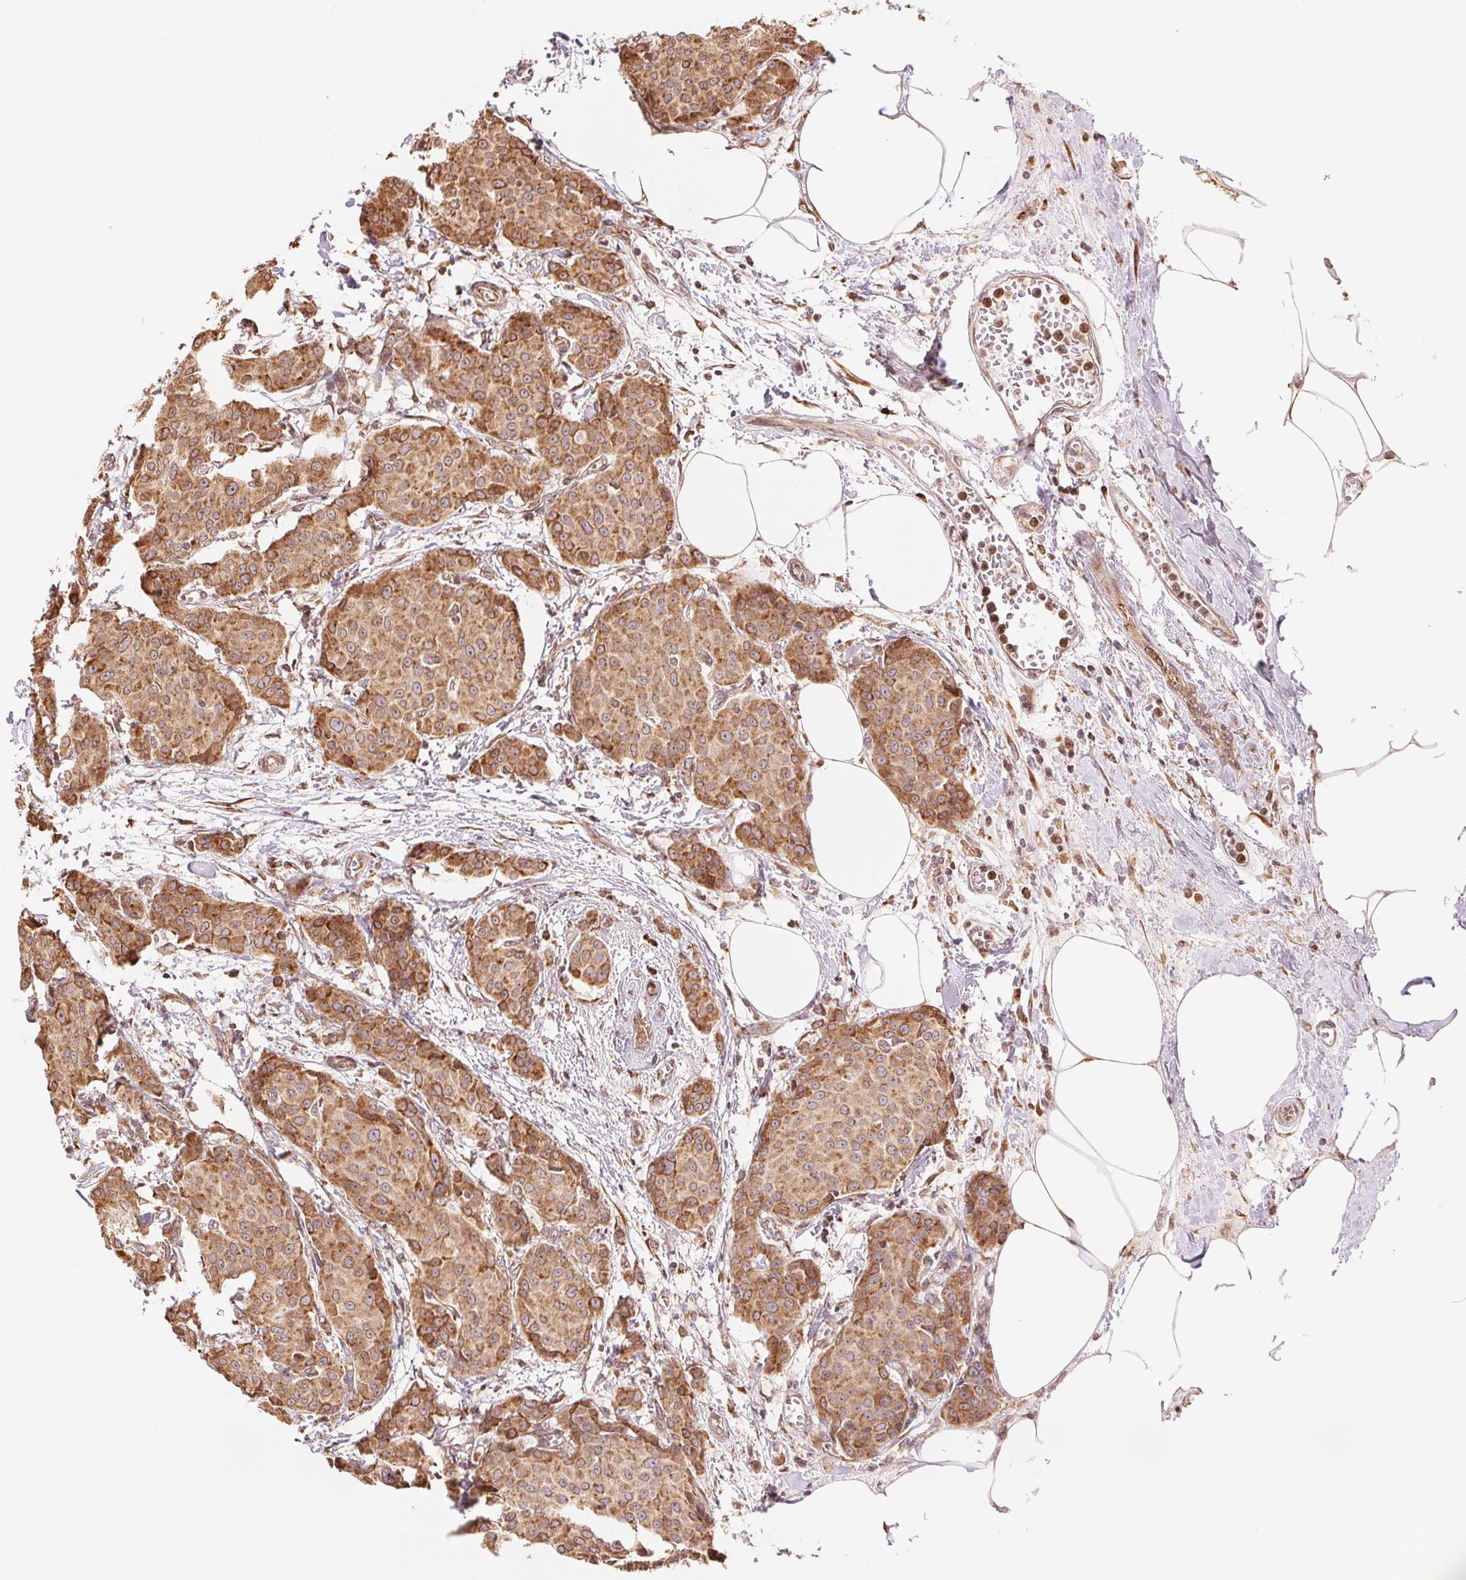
{"staining": {"intensity": "moderate", "quantity": ">75%", "location": "cytoplasmic/membranous"}, "tissue": "breast cancer", "cell_type": "Tumor cells", "image_type": "cancer", "snomed": [{"axis": "morphology", "description": "Duct carcinoma"}, {"axis": "topography", "description": "Breast"}], "caption": "Breast cancer was stained to show a protein in brown. There is medium levels of moderate cytoplasmic/membranous expression in approximately >75% of tumor cells.", "gene": "RPN1", "patient": {"sex": "female", "age": 91}}